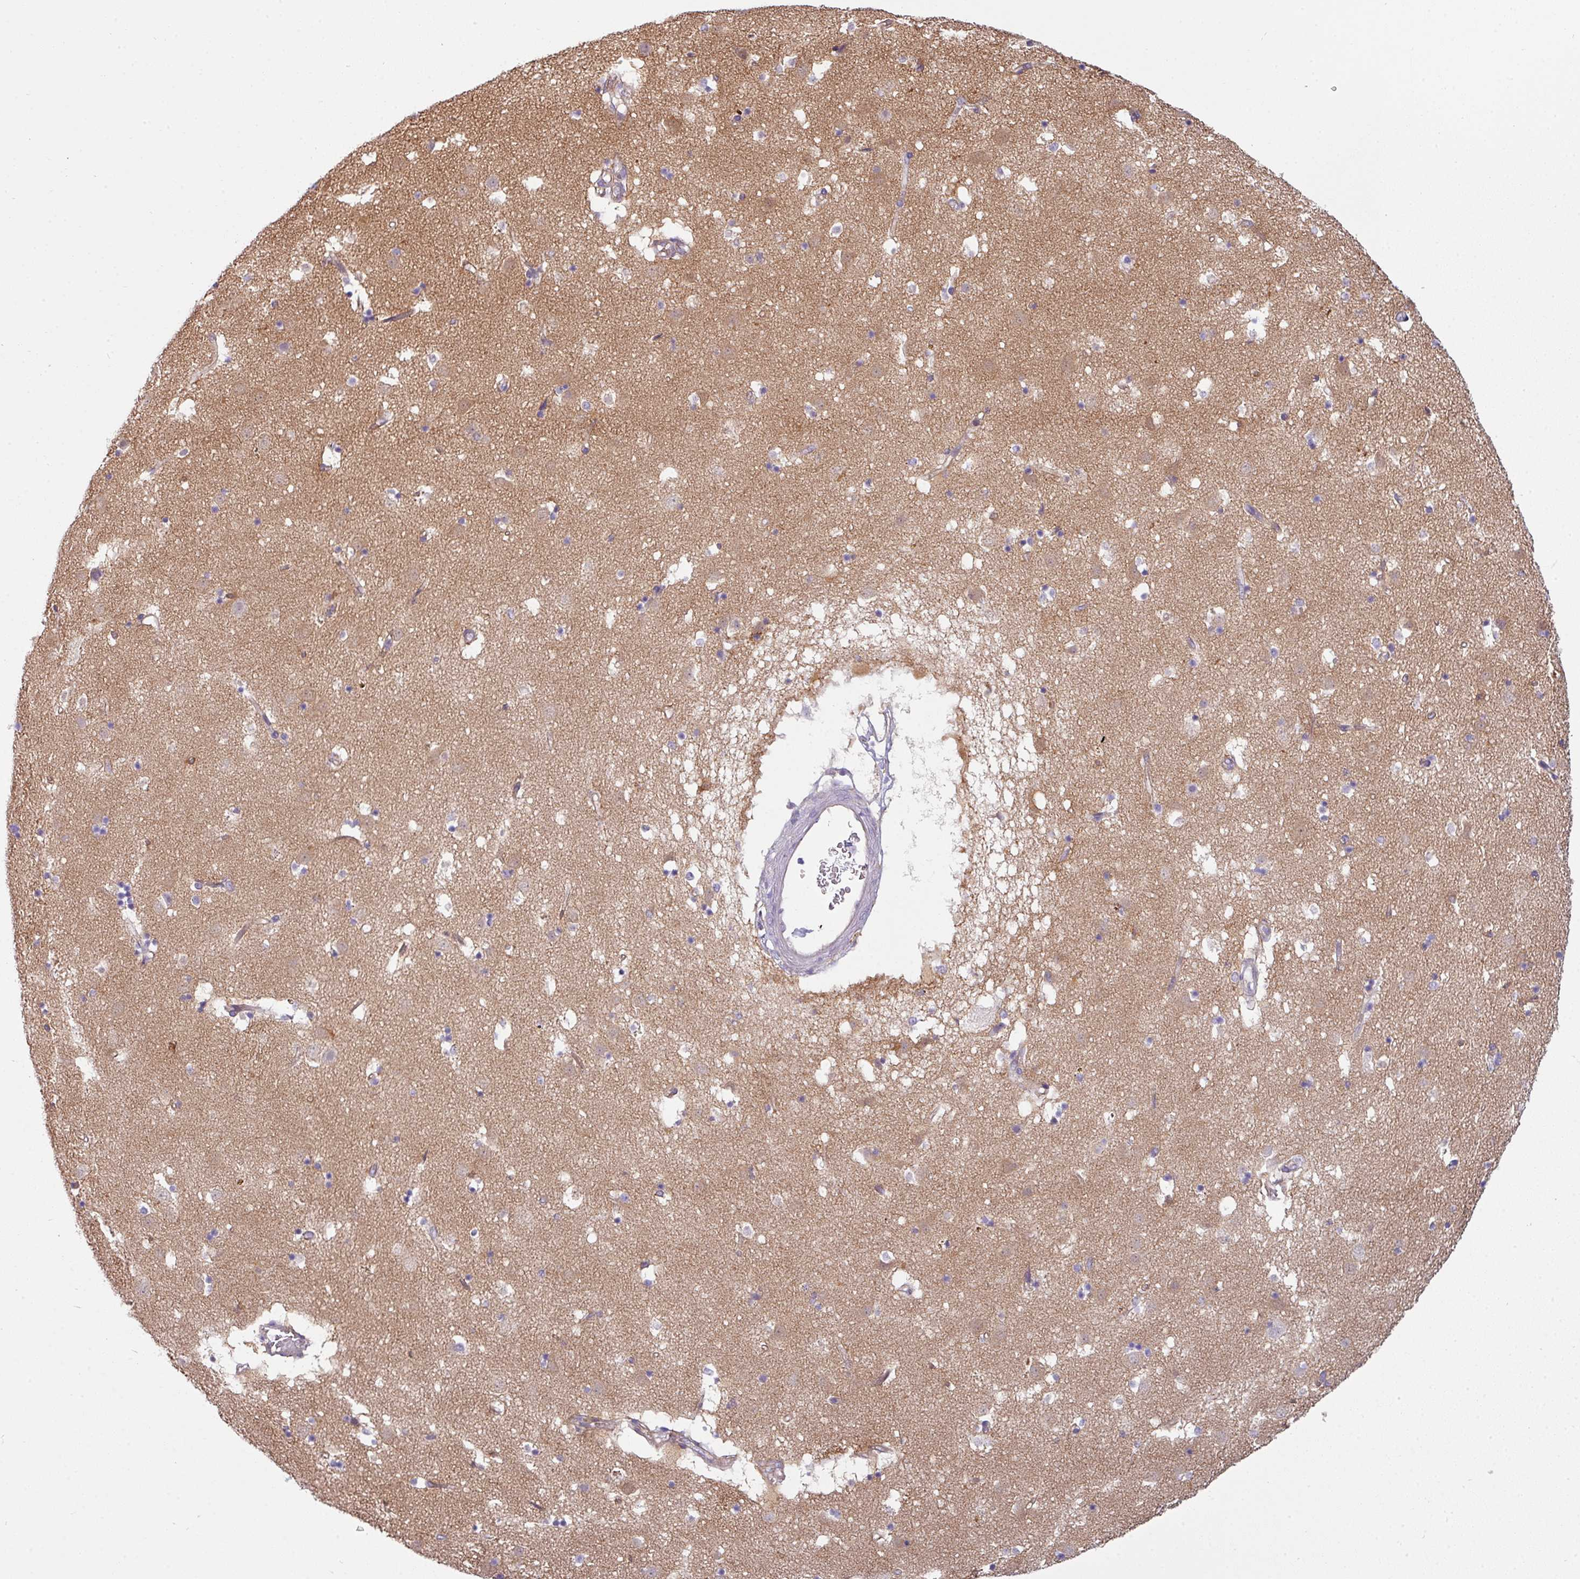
{"staining": {"intensity": "weak", "quantity": "25%-75%", "location": "cytoplasmic/membranous"}, "tissue": "caudate", "cell_type": "Glial cells", "image_type": "normal", "snomed": [{"axis": "morphology", "description": "Normal tissue, NOS"}, {"axis": "topography", "description": "Lateral ventricle wall"}], "caption": "The micrograph displays immunohistochemical staining of benign caudate. There is weak cytoplasmic/membranous positivity is appreciated in about 25%-75% of glial cells. The protein of interest is stained brown, and the nuclei are stained in blue (DAB IHC with brightfield microscopy, high magnification).", "gene": "BUD23", "patient": {"sex": "male", "age": 58}}